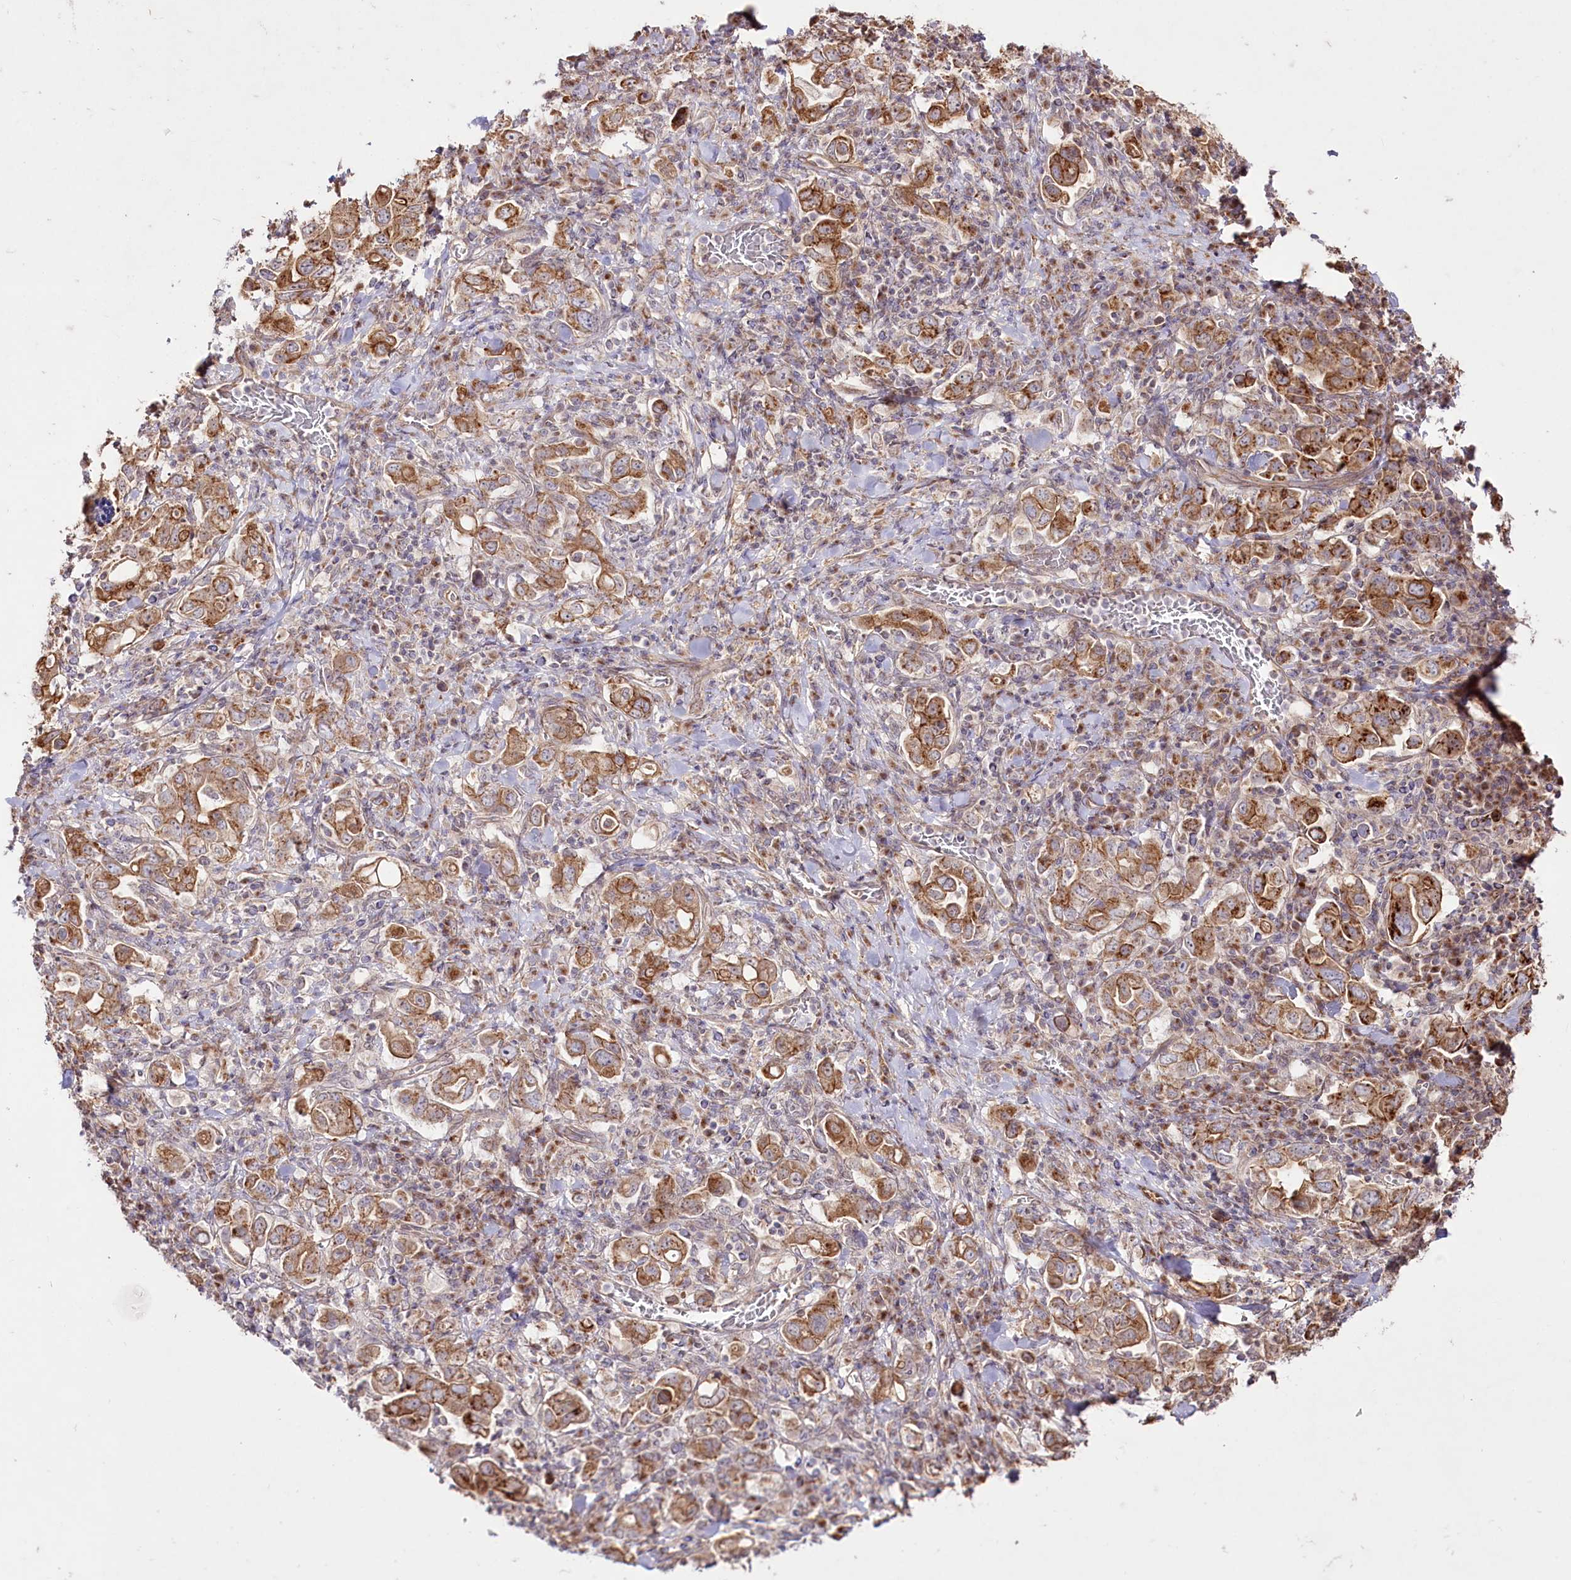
{"staining": {"intensity": "moderate", "quantity": ">75%", "location": "cytoplasmic/membranous"}, "tissue": "stomach cancer", "cell_type": "Tumor cells", "image_type": "cancer", "snomed": [{"axis": "morphology", "description": "Adenocarcinoma, NOS"}, {"axis": "topography", "description": "Stomach, upper"}], "caption": "Immunohistochemistry staining of stomach cancer (adenocarcinoma), which displays medium levels of moderate cytoplasmic/membranous positivity in approximately >75% of tumor cells indicating moderate cytoplasmic/membranous protein expression. The staining was performed using DAB (brown) for protein detection and nuclei were counterstained in hematoxylin (blue).", "gene": "REXO2", "patient": {"sex": "male", "age": 62}}